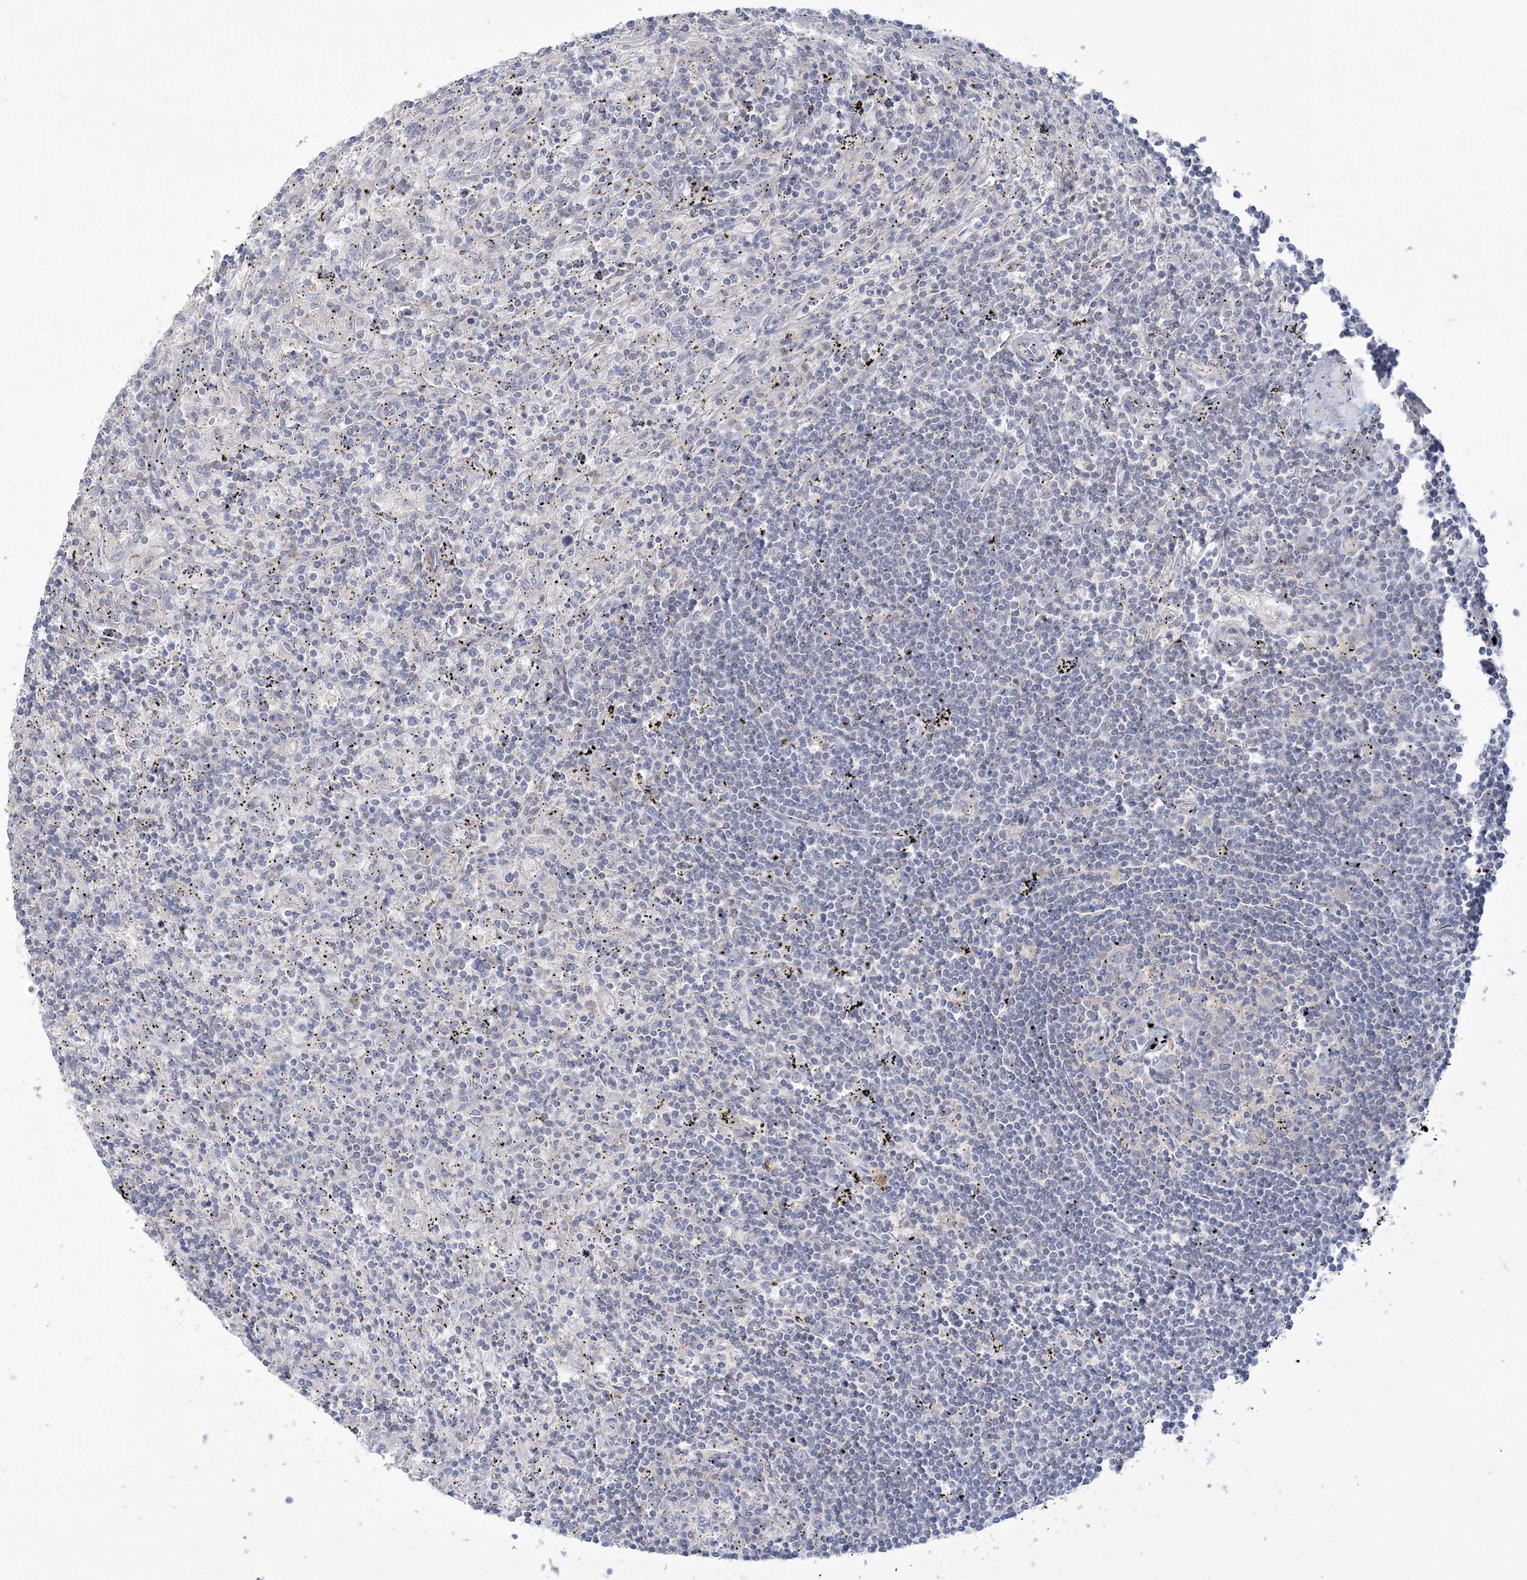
{"staining": {"intensity": "negative", "quantity": "none", "location": "none"}, "tissue": "lymphoma", "cell_type": "Tumor cells", "image_type": "cancer", "snomed": [{"axis": "morphology", "description": "Malignant lymphoma, non-Hodgkin's type, Low grade"}, {"axis": "topography", "description": "Spleen"}], "caption": "Immunohistochemical staining of human malignant lymphoma, non-Hodgkin's type (low-grade) exhibits no significant positivity in tumor cells.", "gene": "ANKS1A", "patient": {"sex": "male", "age": 76}}